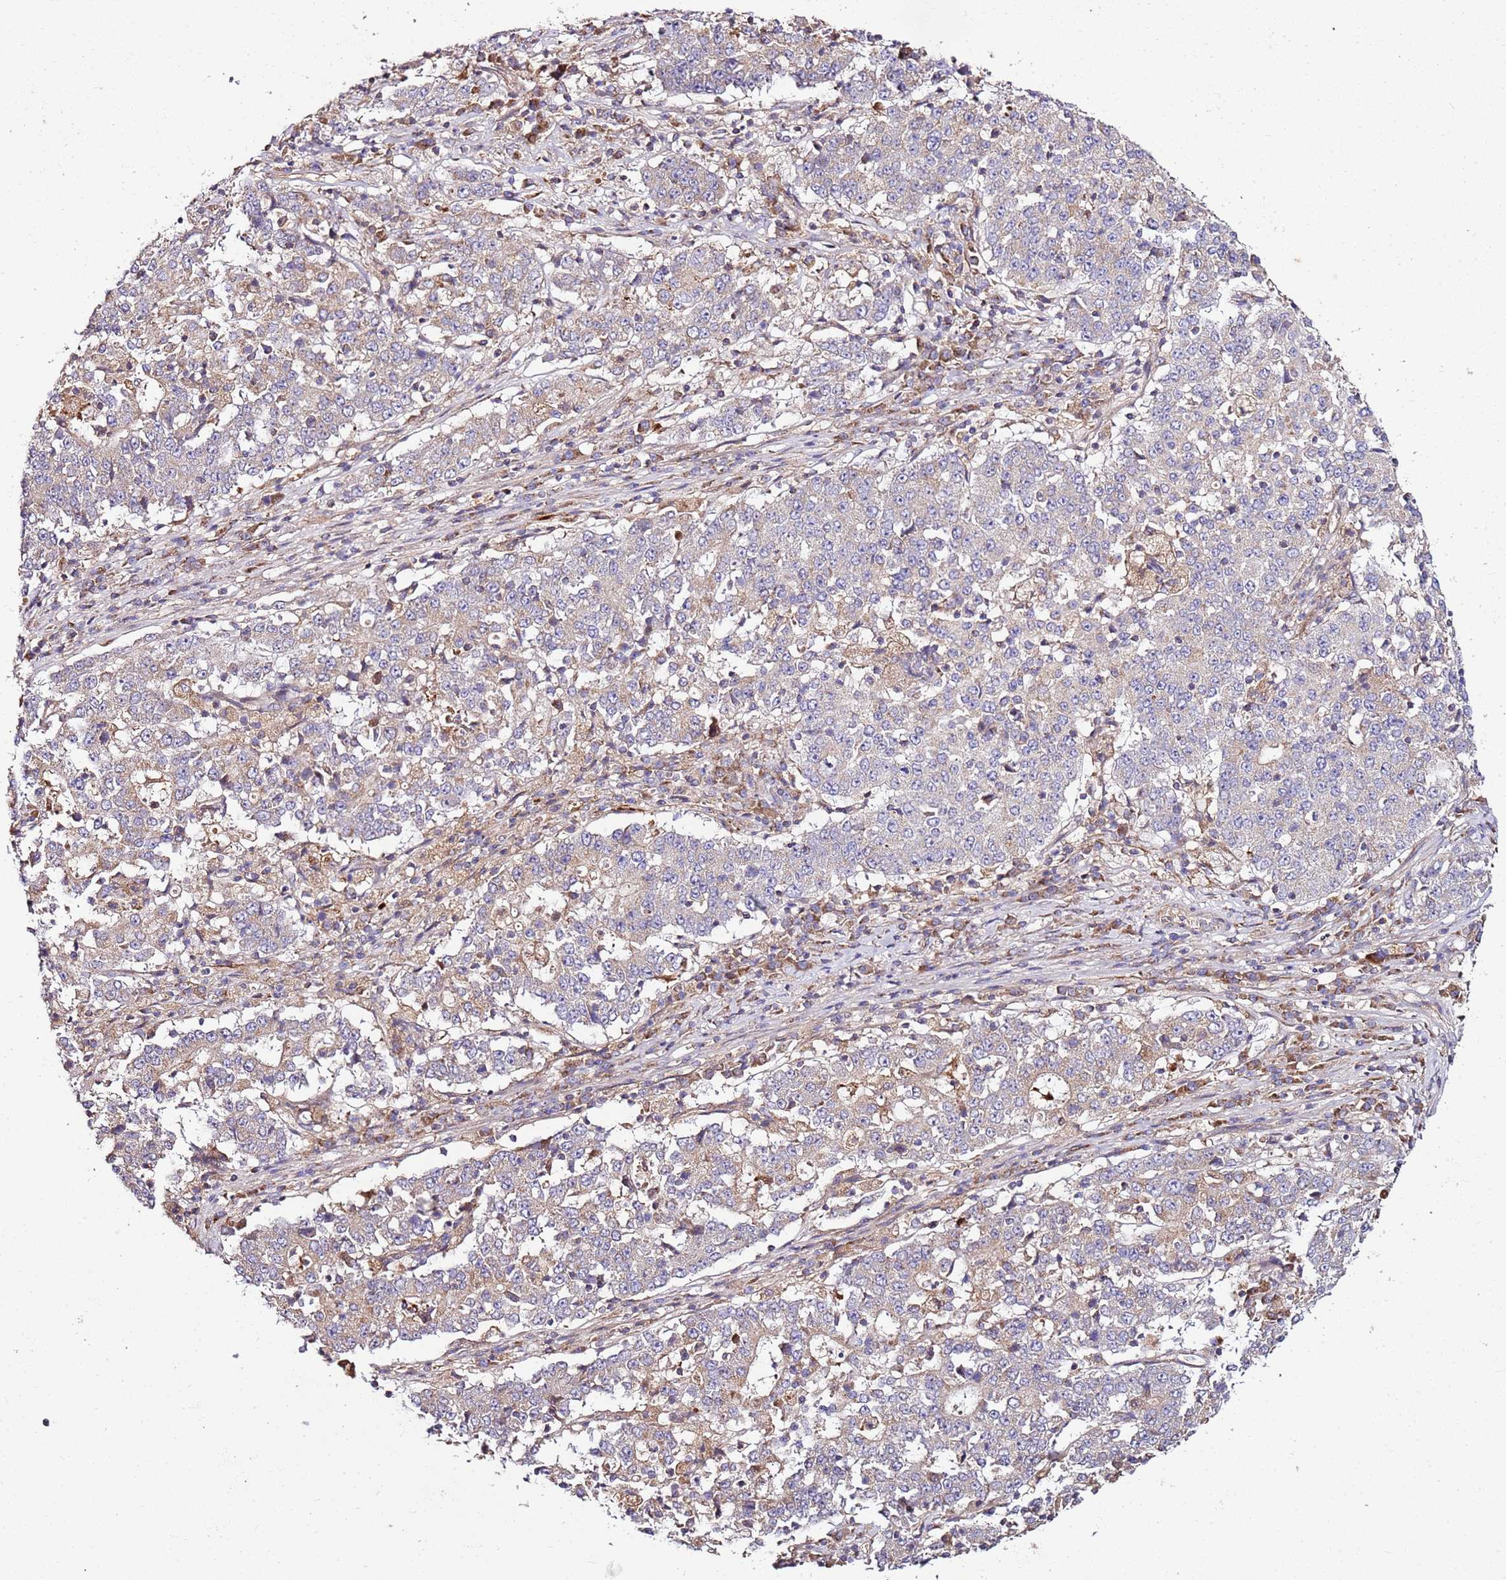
{"staining": {"intensity": "weak", "quantity": "<25%", "location": "cytoplasmic/membranous"}, "tissue": "stomach cancer", "cell_type": "Tumor cells", "image_type": "cancer", "snomed": [{"axis": "morphology", "description": "Adenocarcinoma, NOS"}, {"axis": "topography", "description": "Stomach"}], "caption": "IHC of stomach cancer (adenocarcinoma) shows no positivity in tumor cells. The staining was performed using DAB to visualize the protein expression in brown, while the nuclei were stained in blue with hematoxylin (Magnification: 20x).", "gene": "KRTAP21-3", "patient": {"sex": "male", "age": 59}}